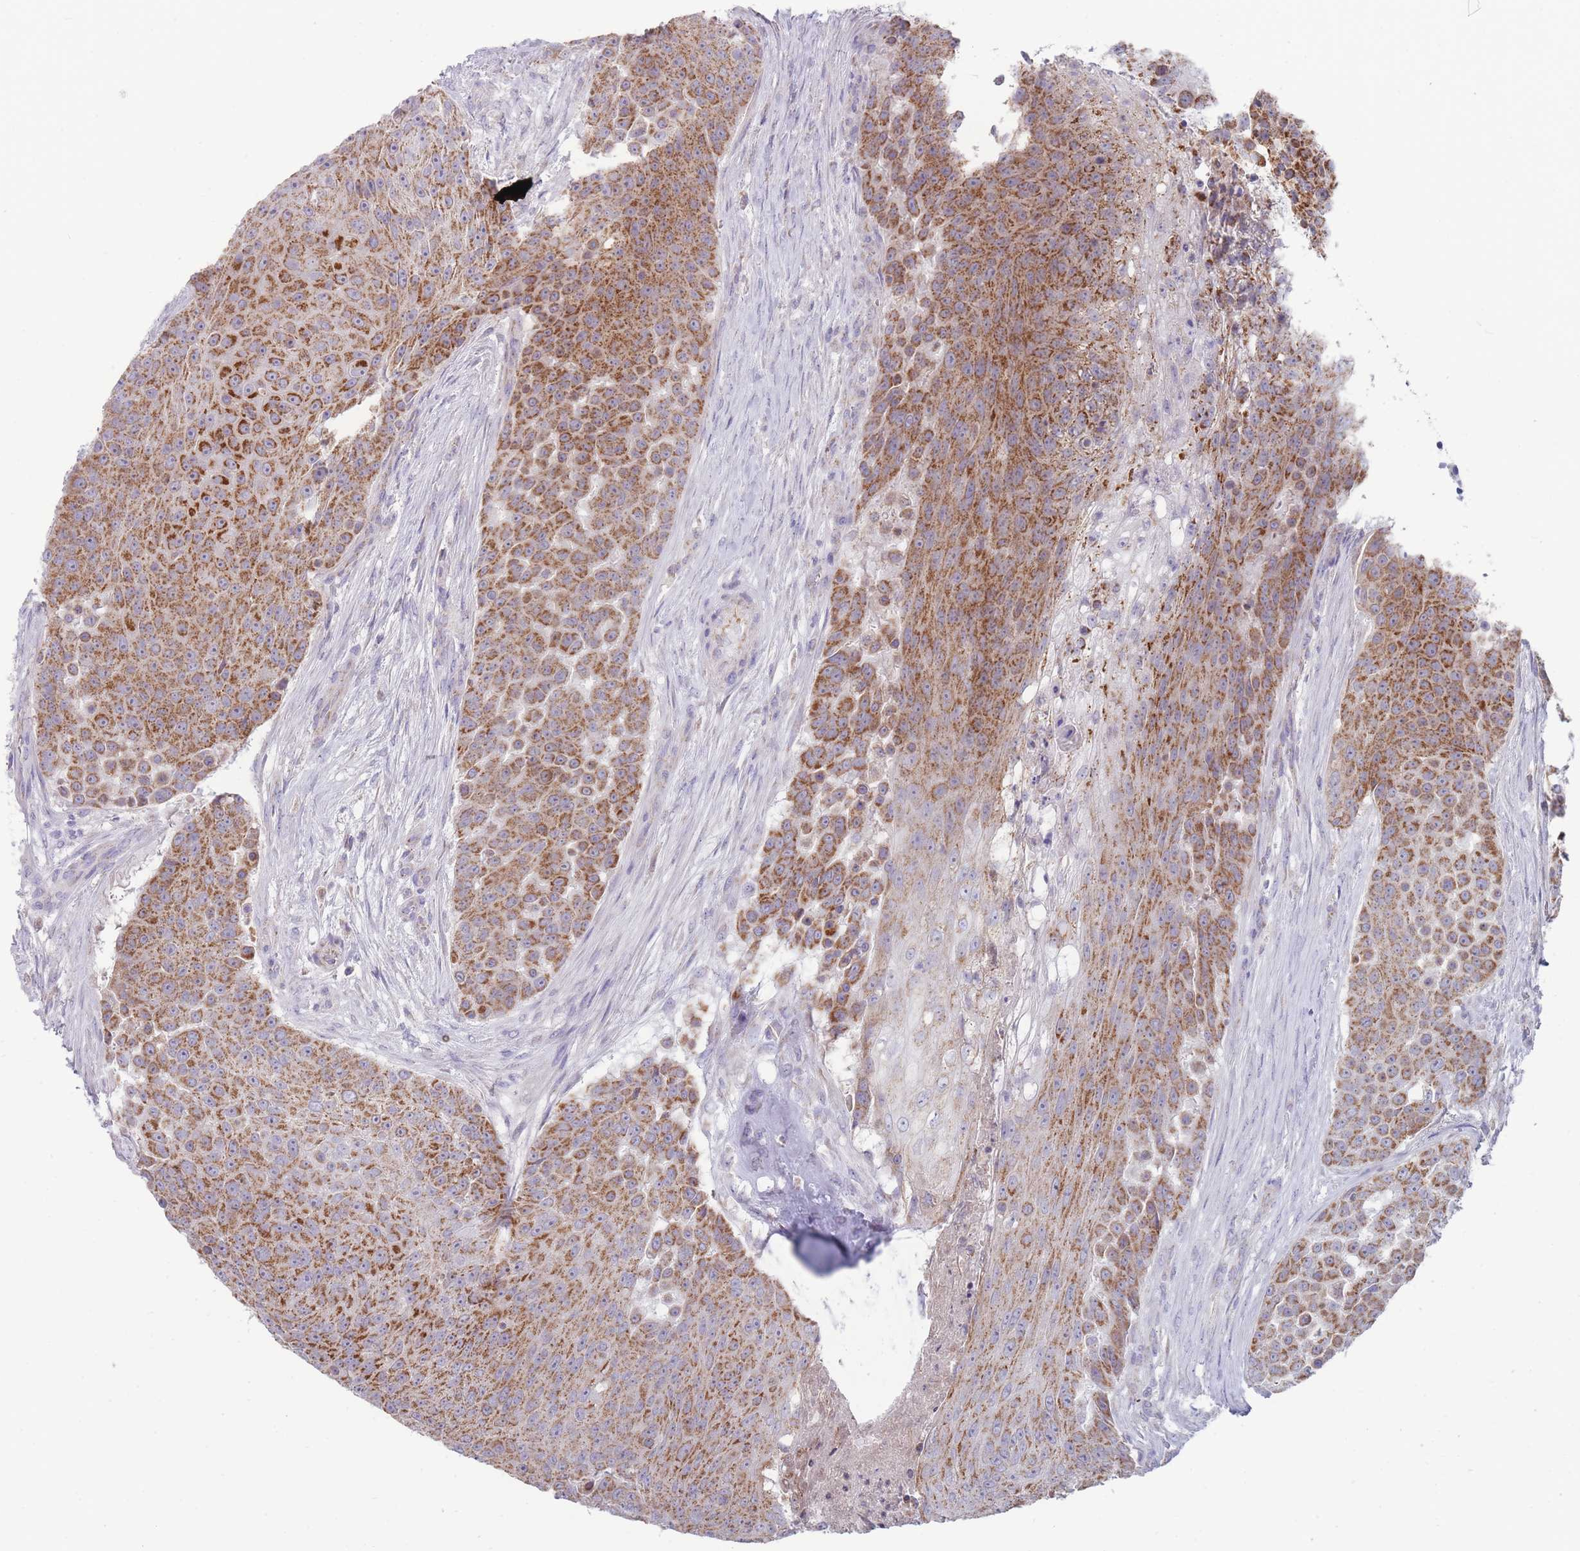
{"staining": {"intensity": "strong", "quantity": ">75%", "location": "cytoplasmic/membranous"}, "tissue": "urothelial cancer", "cell_type": "Tumor cells", "image_type": "cancer", "snomed": [{"axis": "morphology", "description": "Urothelial carcinoma, High grade"}, {"axis": "topography", "description": "Urinary bladder"}], "caption": "This is a micrograph of immunohistochemistry (IHC) staining of urothelial cancer, which shows strong positivity in the cytoplasmic/membranous of tumor cells.", "gene": "MRPS14", "patient": {"sex": "female", "age": 63}}